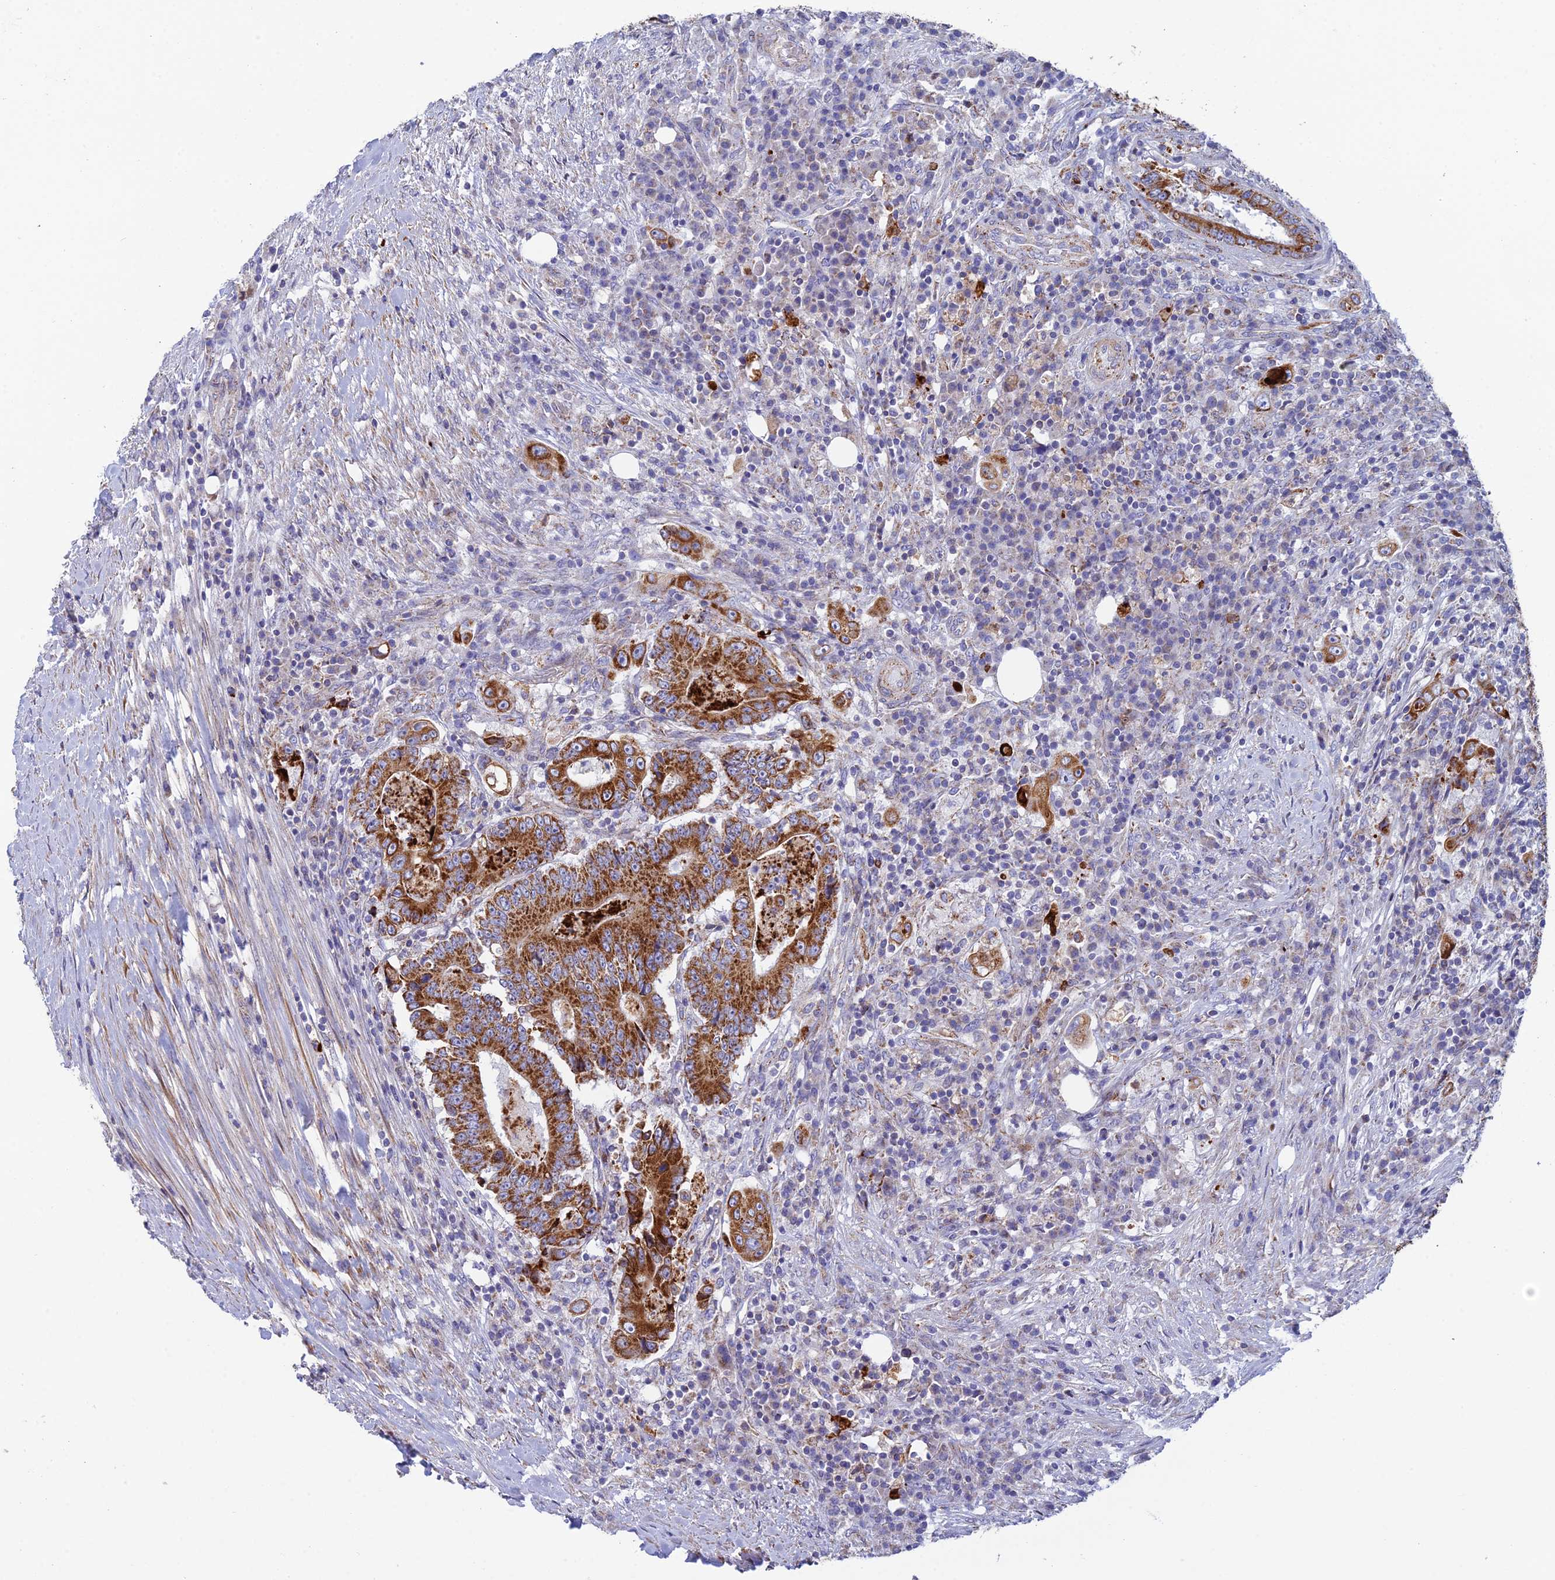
{"staining": {"intensity": "strong", "quantity": ">75%", "location": "cytoplasmic/membranous"}, "tissue": "colorectal cancer", "cell_type": "Tumor cells", "image_type": "cancer", "snomed": [{"axis": "morphology", "description": "Adenocarcinoma, NOS"}, {"axis": "topography", "description": "Colon"}], "caption": "A high amount of strong cytoplasmic/membranous positivity is present in about >75% of tumor cells in colorectal cancer (adenocarcinoma) tissue.", "gene": "CSPG4", "patient": {"sex": "male", "age": 83}}